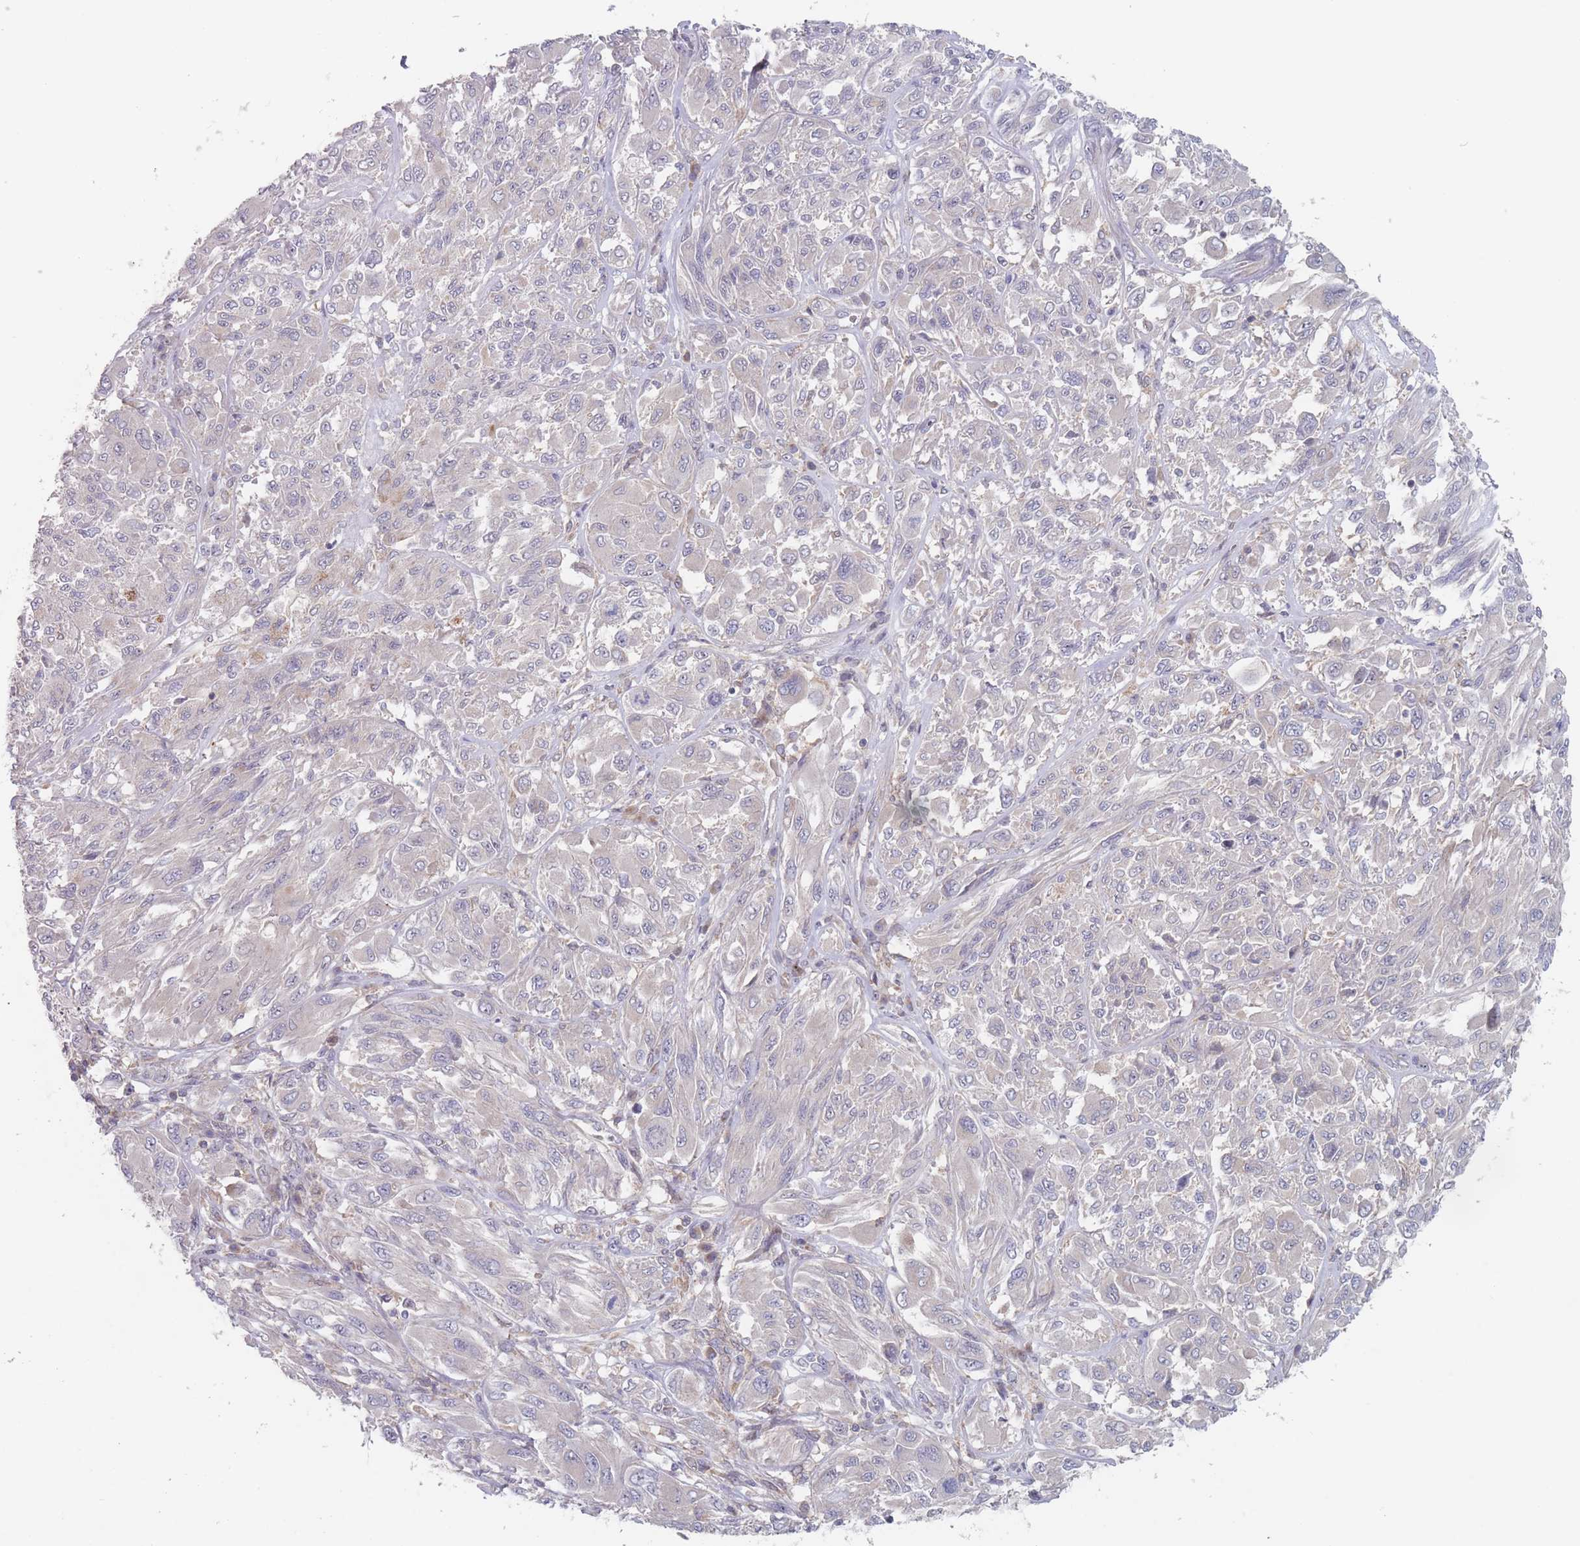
{"staining": {"intensity": "negative", "quantity": "none", "location": "none"}, "tissue": "melanoma", "cell_type": "Tumor cells", "image_type": "cancer", "snomed": [{"axis": "morphology", "description": "Malignant melanoma, NOS"}, {"axis": "topography", "description": "Skin"}], "caption": "This is an immunohistochemistry histopathology image of melanoma. There is no expression in tumor cells.", "gene": "EFCC1", "patient": {"sex": "female", "age": 91}}